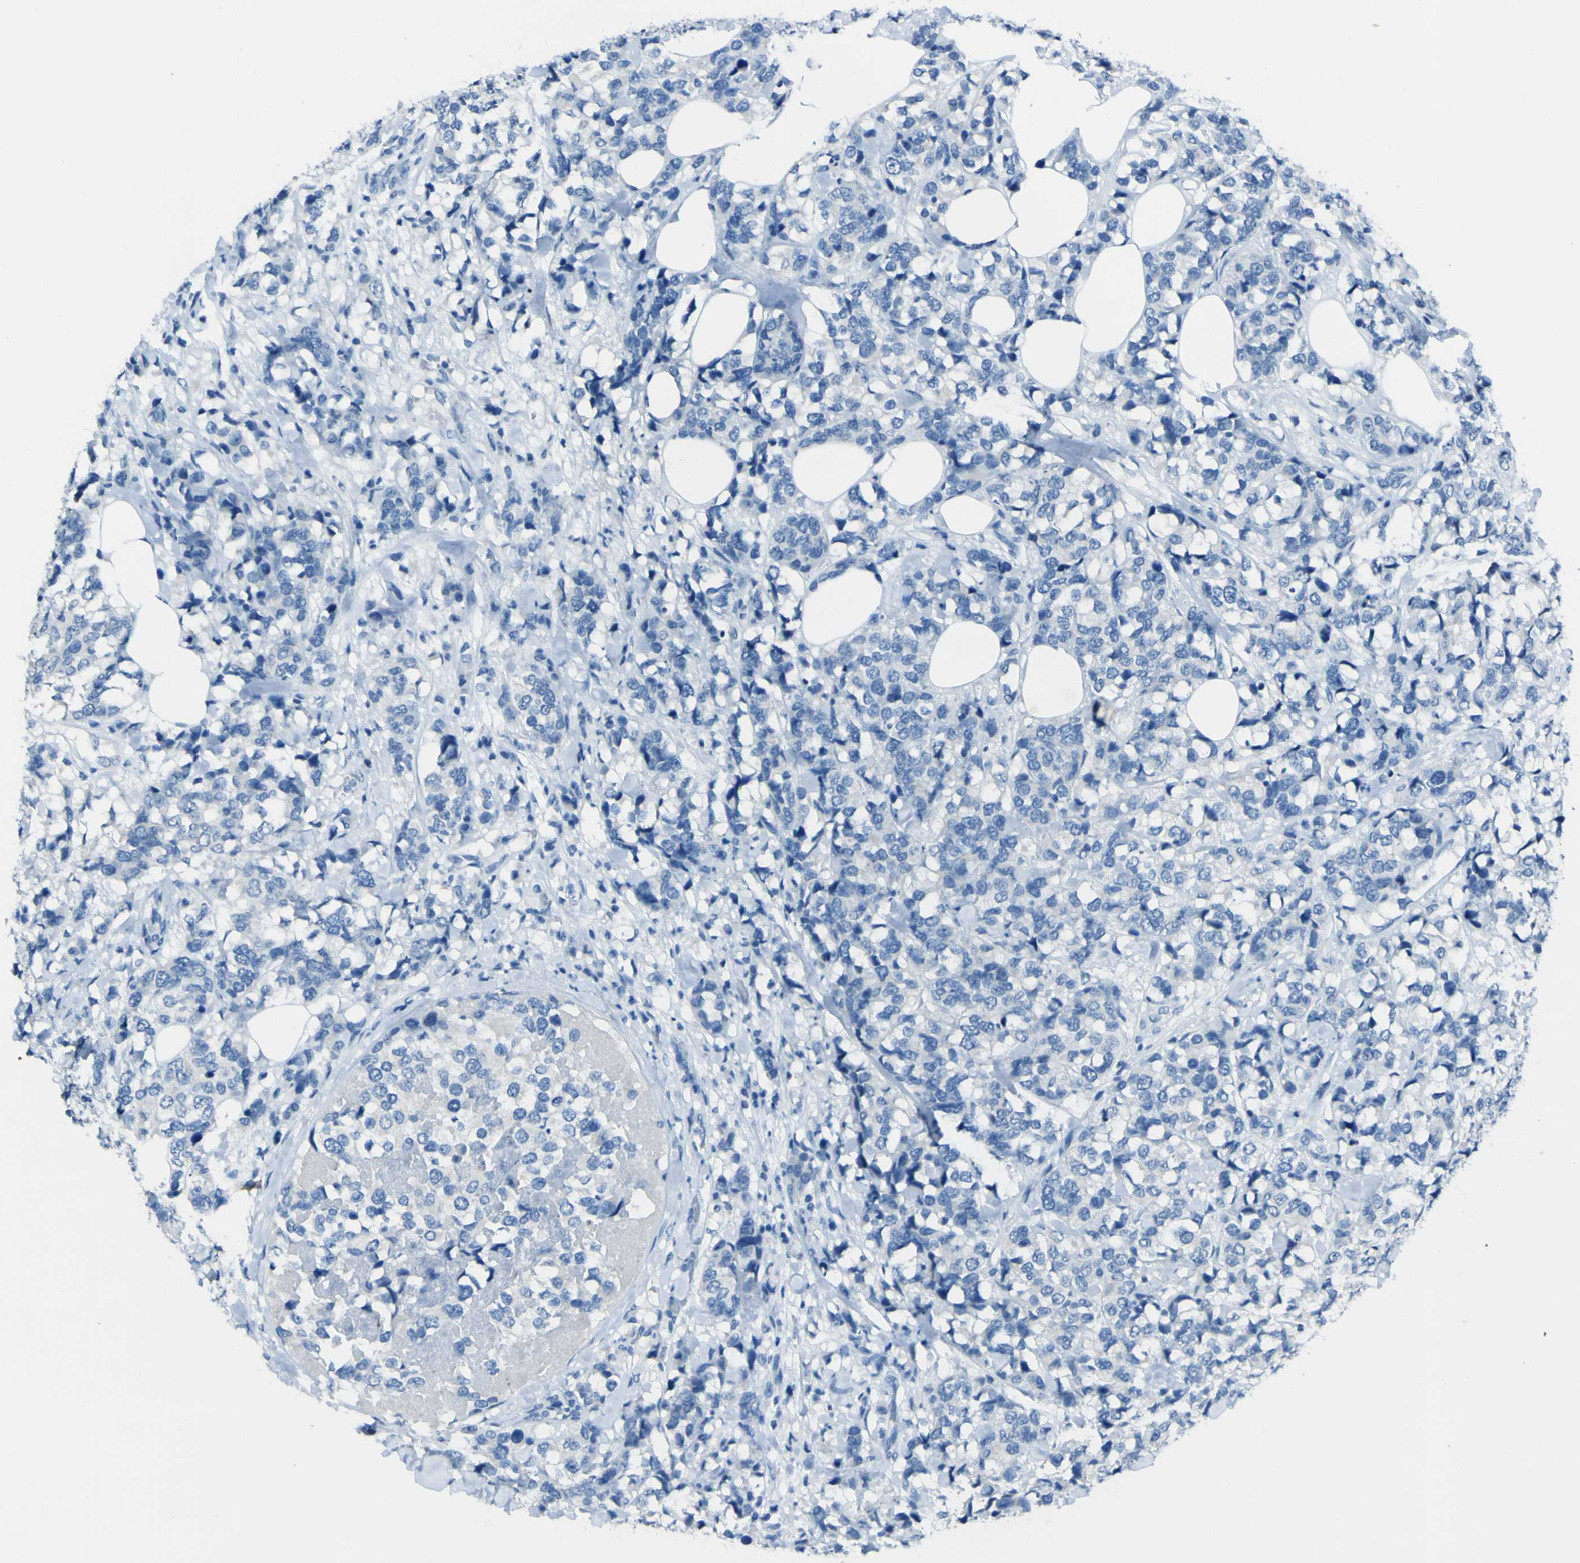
{"staining": {"intensity": "negative", "quantity": "none", "location": "none"}, "tissue": "breast cancer", "cell_type": "Tumor cells", "image_type": "cancer", "snomed": [{"axis": "morphology", "description": "Lobular carcinoma"}, {"axis": "topography", "description": "Breast"}], "caption": "An immunohistochemistry (IHC) micrograph of breast cancer is shown. There is no staining in tumor cells of breast cancer.", "gene": "PHKG1", "patient": {"sex": "female", "age": 59}}